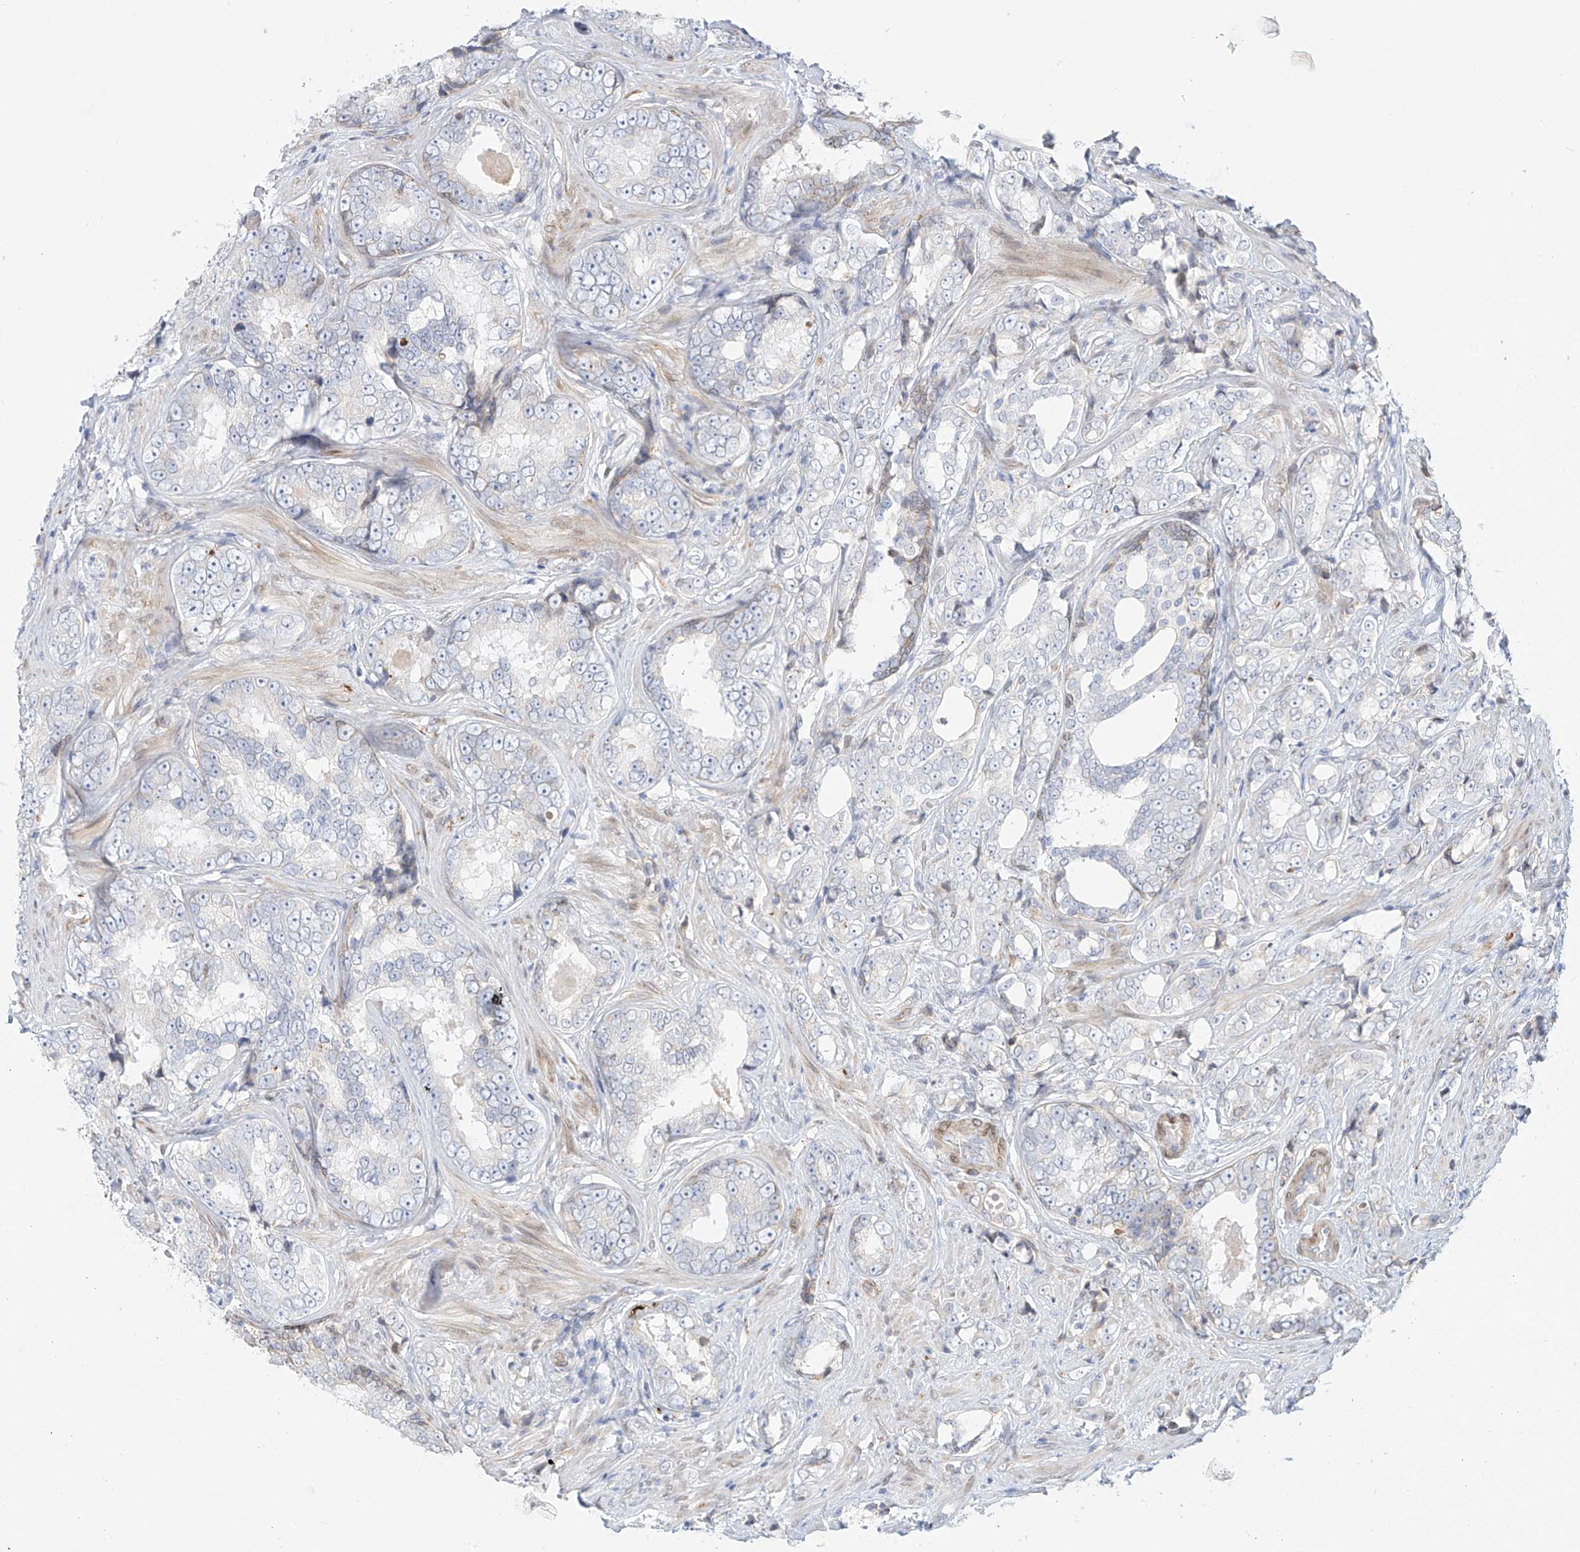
{"staining": {"intensity": "negative", "quantity": "none", "location": "none"}, "tissue": "prostate cancer", "cell_type": "Tumor cells", "image_type": "cancer", "snomed": [{"axis": "morphology", "description": "Adenocarcinoma, High grade"}, {"axis": "topography", "description": "Prostate"}], "caption": "Prostate cancer (adenocarcinoma (high-grade)) stained for a protein using IHC demonstrates no positivity tumor cells.", "gene": "PCYOX1", "patient": {"sex": "male", "age": 66}}